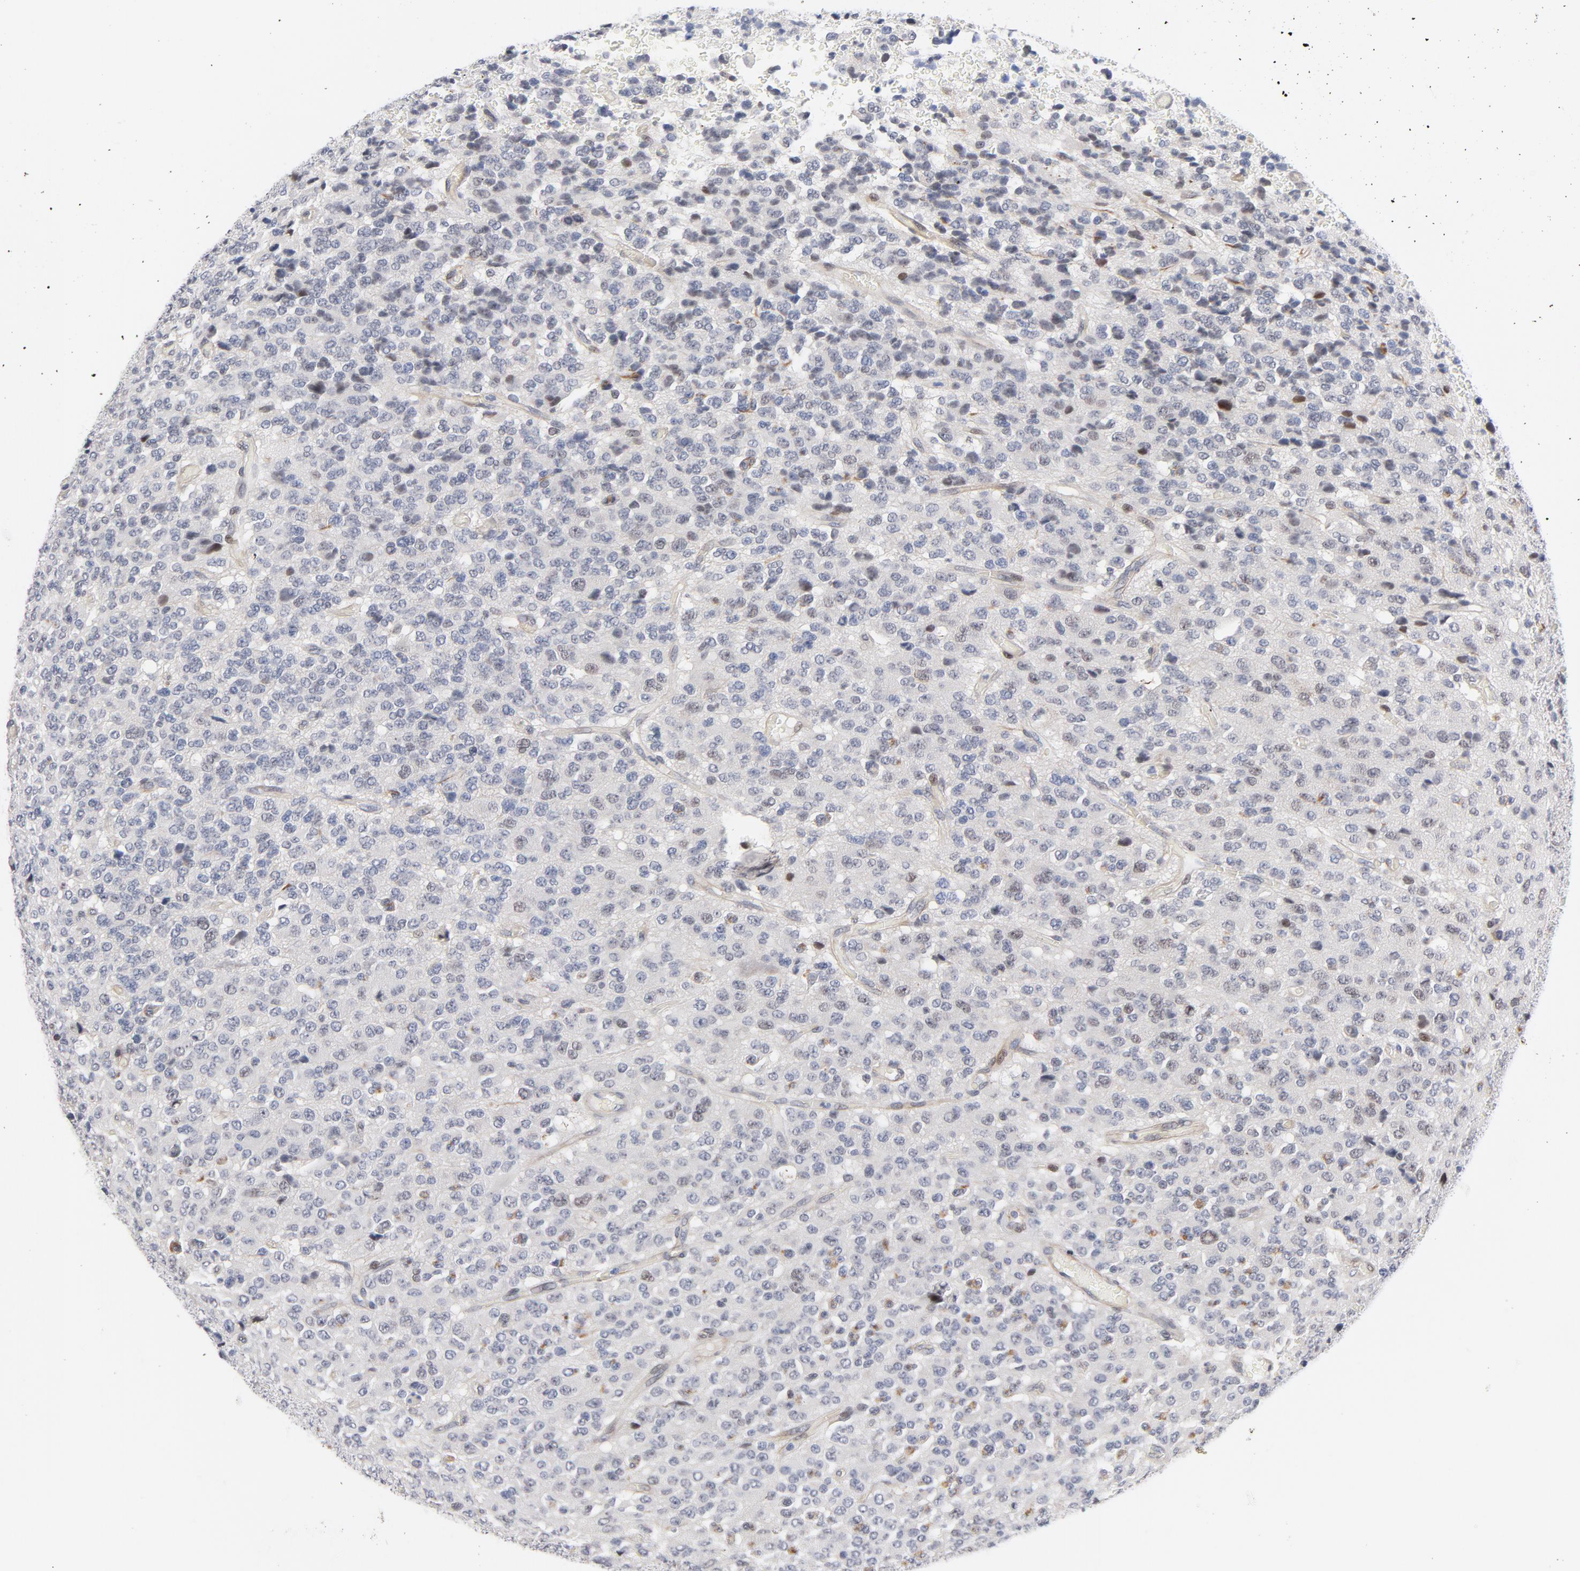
{"staining": {"intensity": "weak", "quantity": "<25%", "location": "nuclear"}, "tissue": "glioma", "cell_type": "Tumor cells", "image_type": "cancer", "snomed": [{"axis": "morphology", "description": "Glioma, malignant, High grade"}, {"axis": "topography", "description": "pancreas cauda"}], "caption": "Immunohistochemistry histopathology image of neoplastic tissue: human glioma stained with DAB demonstrates no significant protein staining in tumor cells.", "gene": "NFIC", "patient": {"sex": "male", "age": 60}}